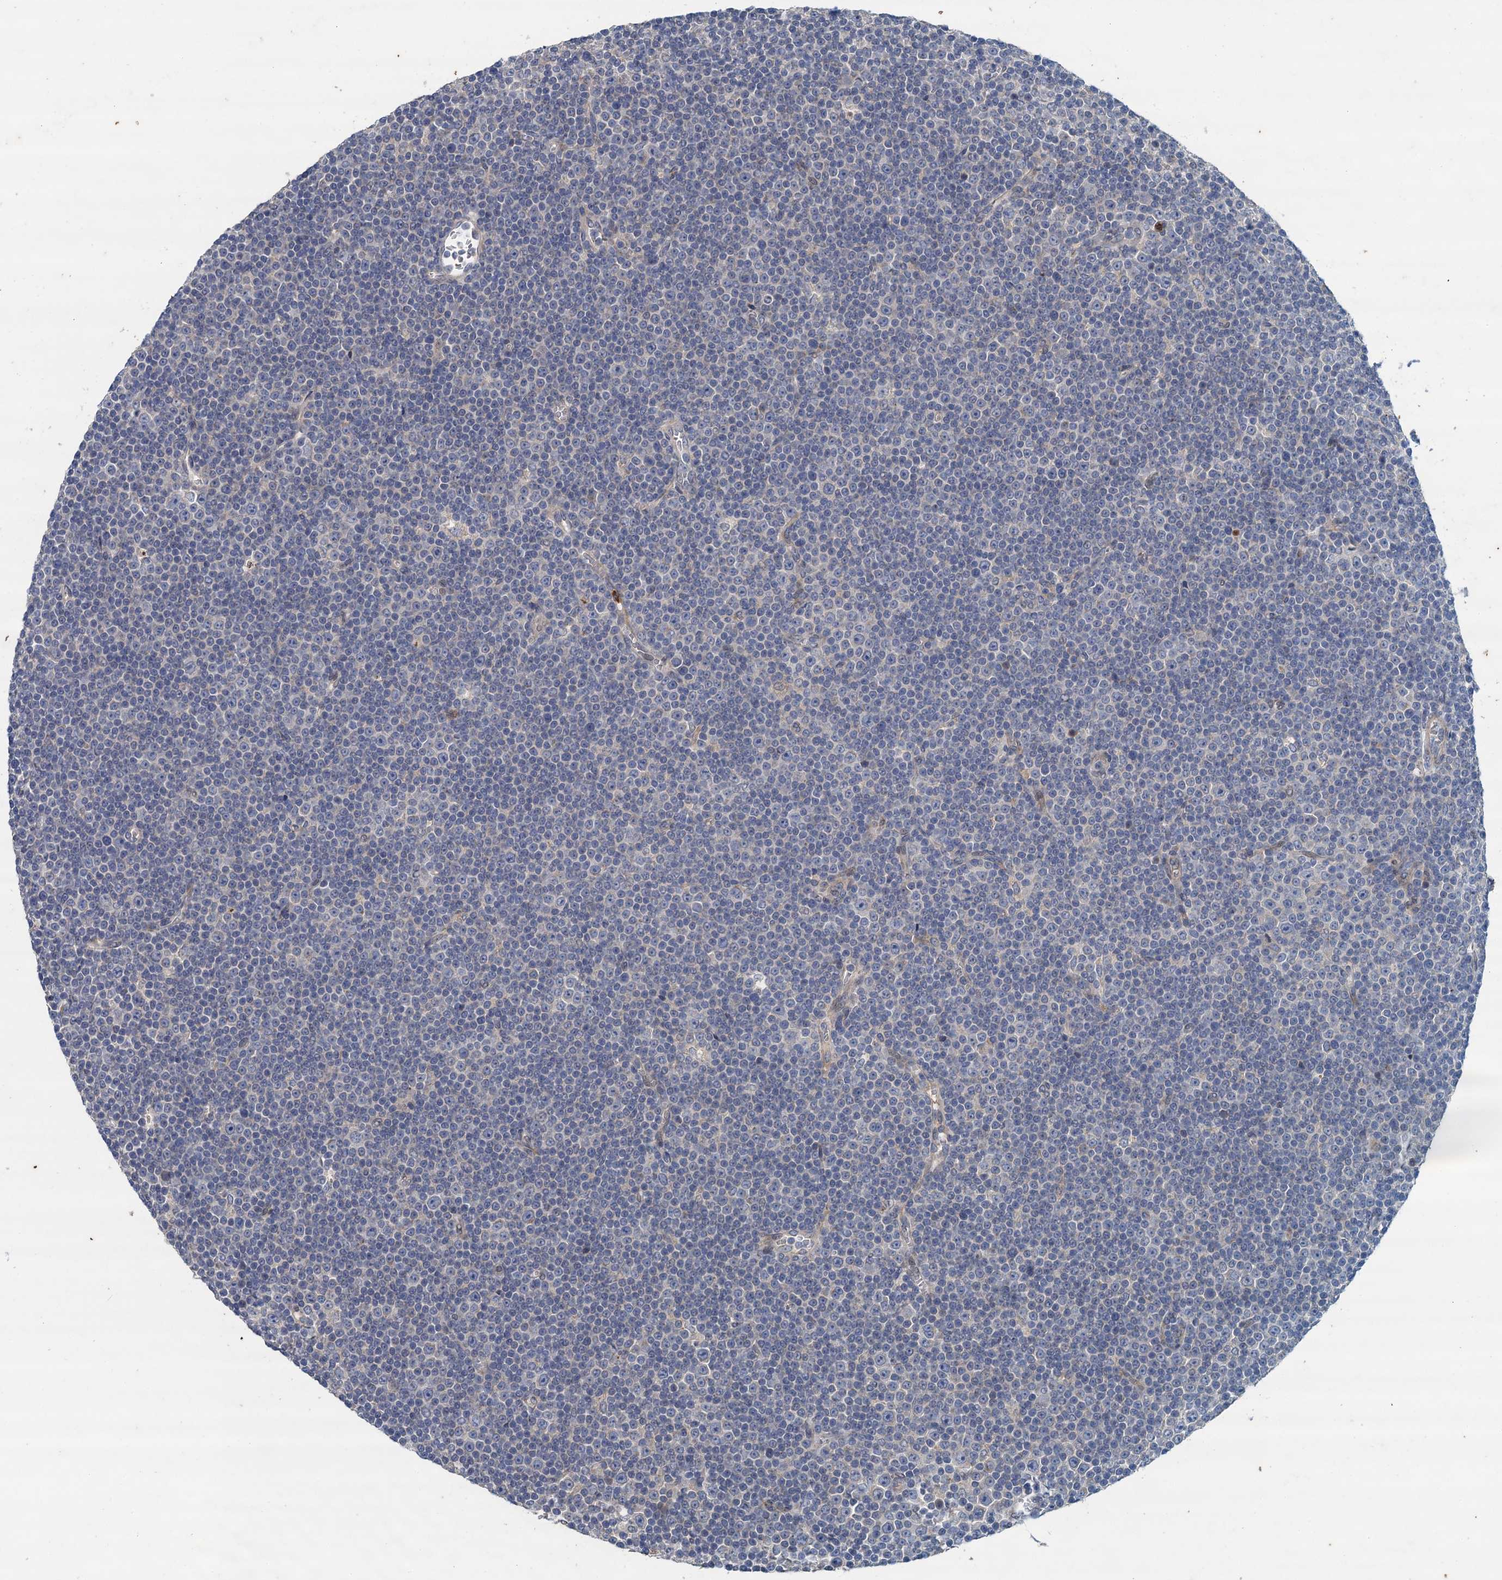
{"staining": {"intensity": "negative", "quantity": "none", "location": "none"}, "tissue": "lymphoma", "cell_type": "Tumor cells", "image_type": "cancer", "snomed": [{"axis": "morphology", "description": "Malignant lymphoma, non-Hodgkin's type, Low grade"}, {"axis": "topography", "description": "Lymph node"}], "caption": "This image is of lymphoma stained with IHC to label a protein in brown with the nuclei are counter-stained blue. There is no staining in tumor cells.", "gene": "TPCN1", "patient": {"sex": "female", "age": 67}}